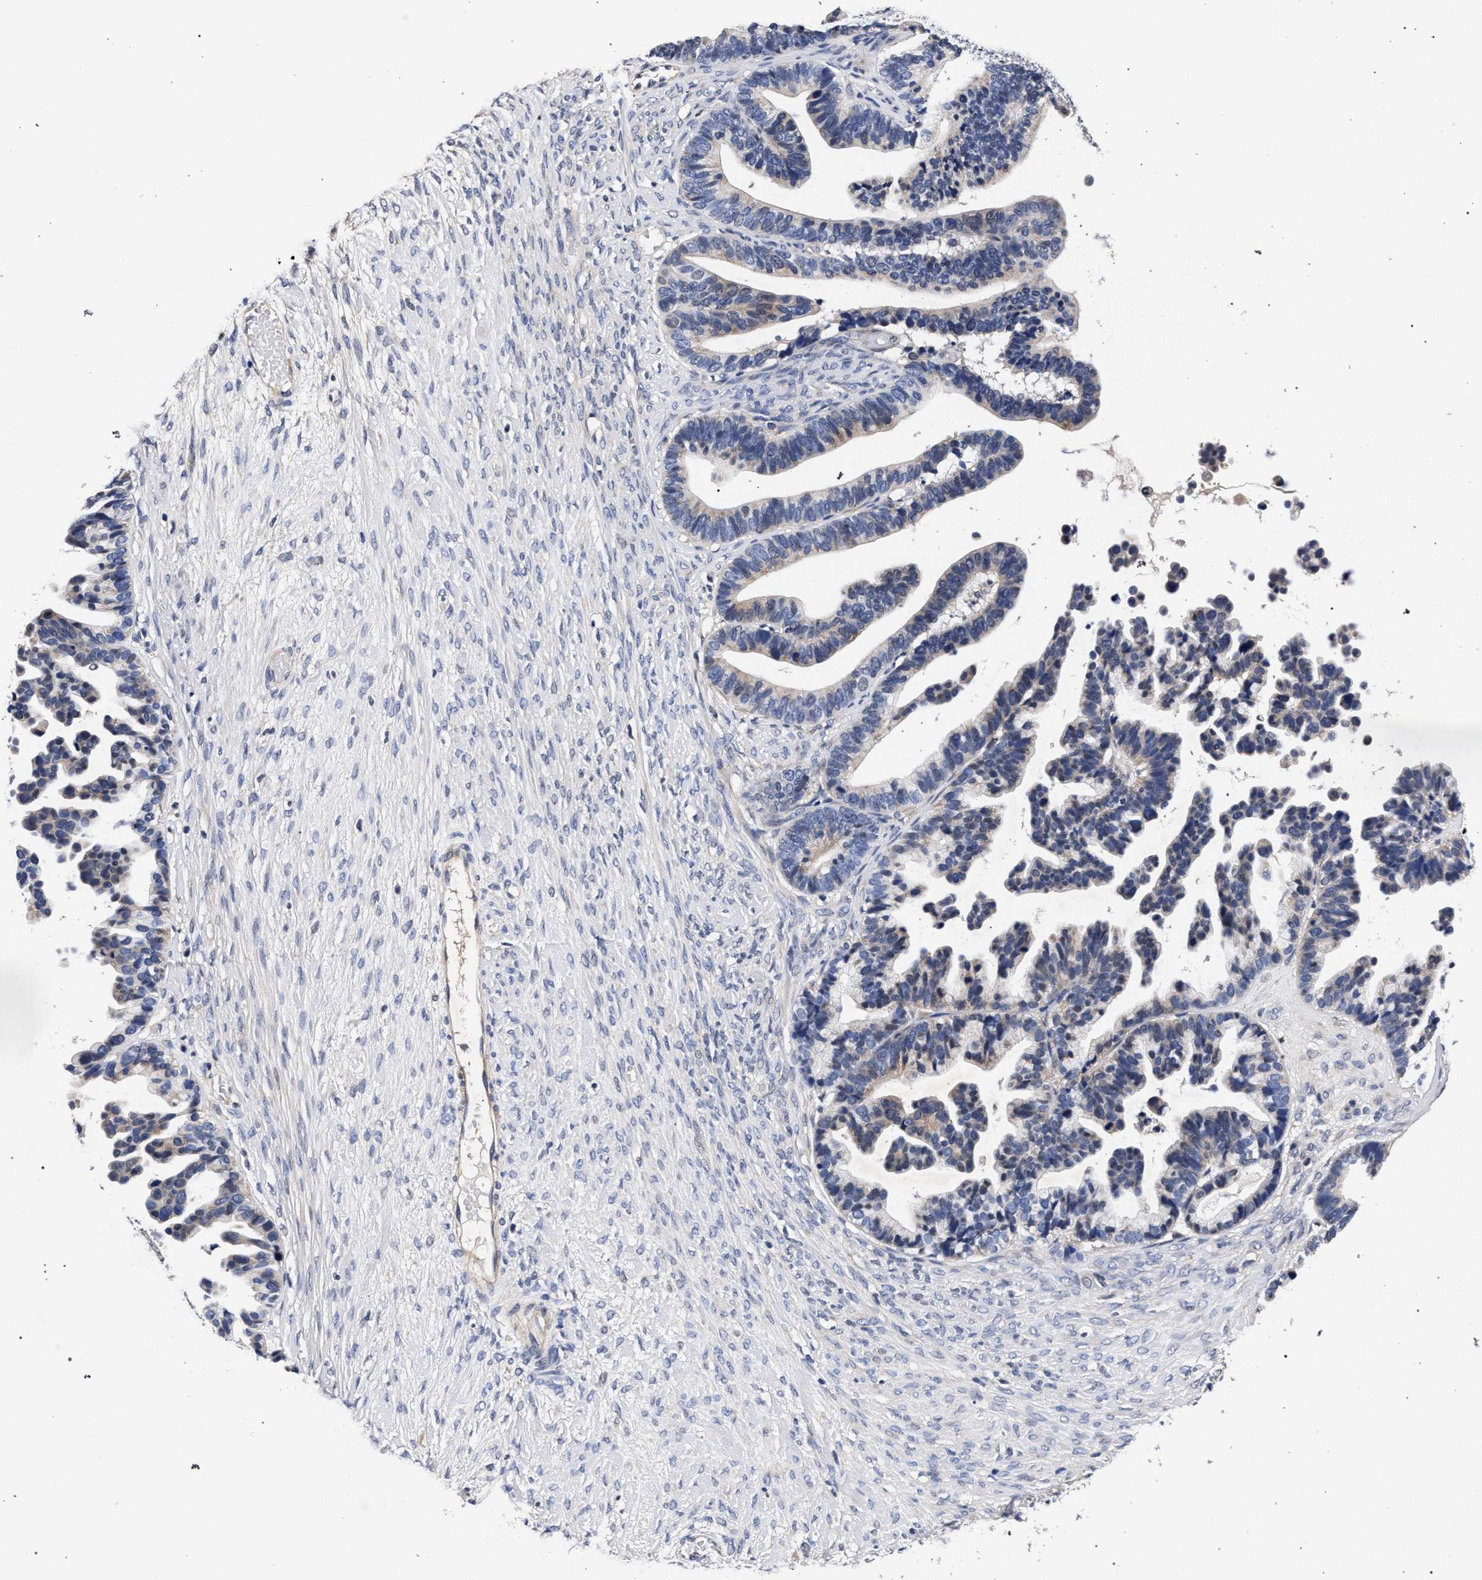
{"staining": {"intensity": "weak", "quantity": "<25%", "location": "cytoplasmic/membranous"}, "tissue": "ovarian cancer", "cell_type": "Tumor cells", "image_type": "cancer", "snomed": [{"axis": "morphology", "description": "Cystadenocarcinoma, serous, NOS"}, {"axis": "topography", "description": "Ovary"}], "caption": "Immunohistochemical staining of human ovarian serous cystadenocarcinoma displays no significant positivity in tumor cells.", "gene": "CFAP95", "patient": {"sex": "female", "age": 56}}